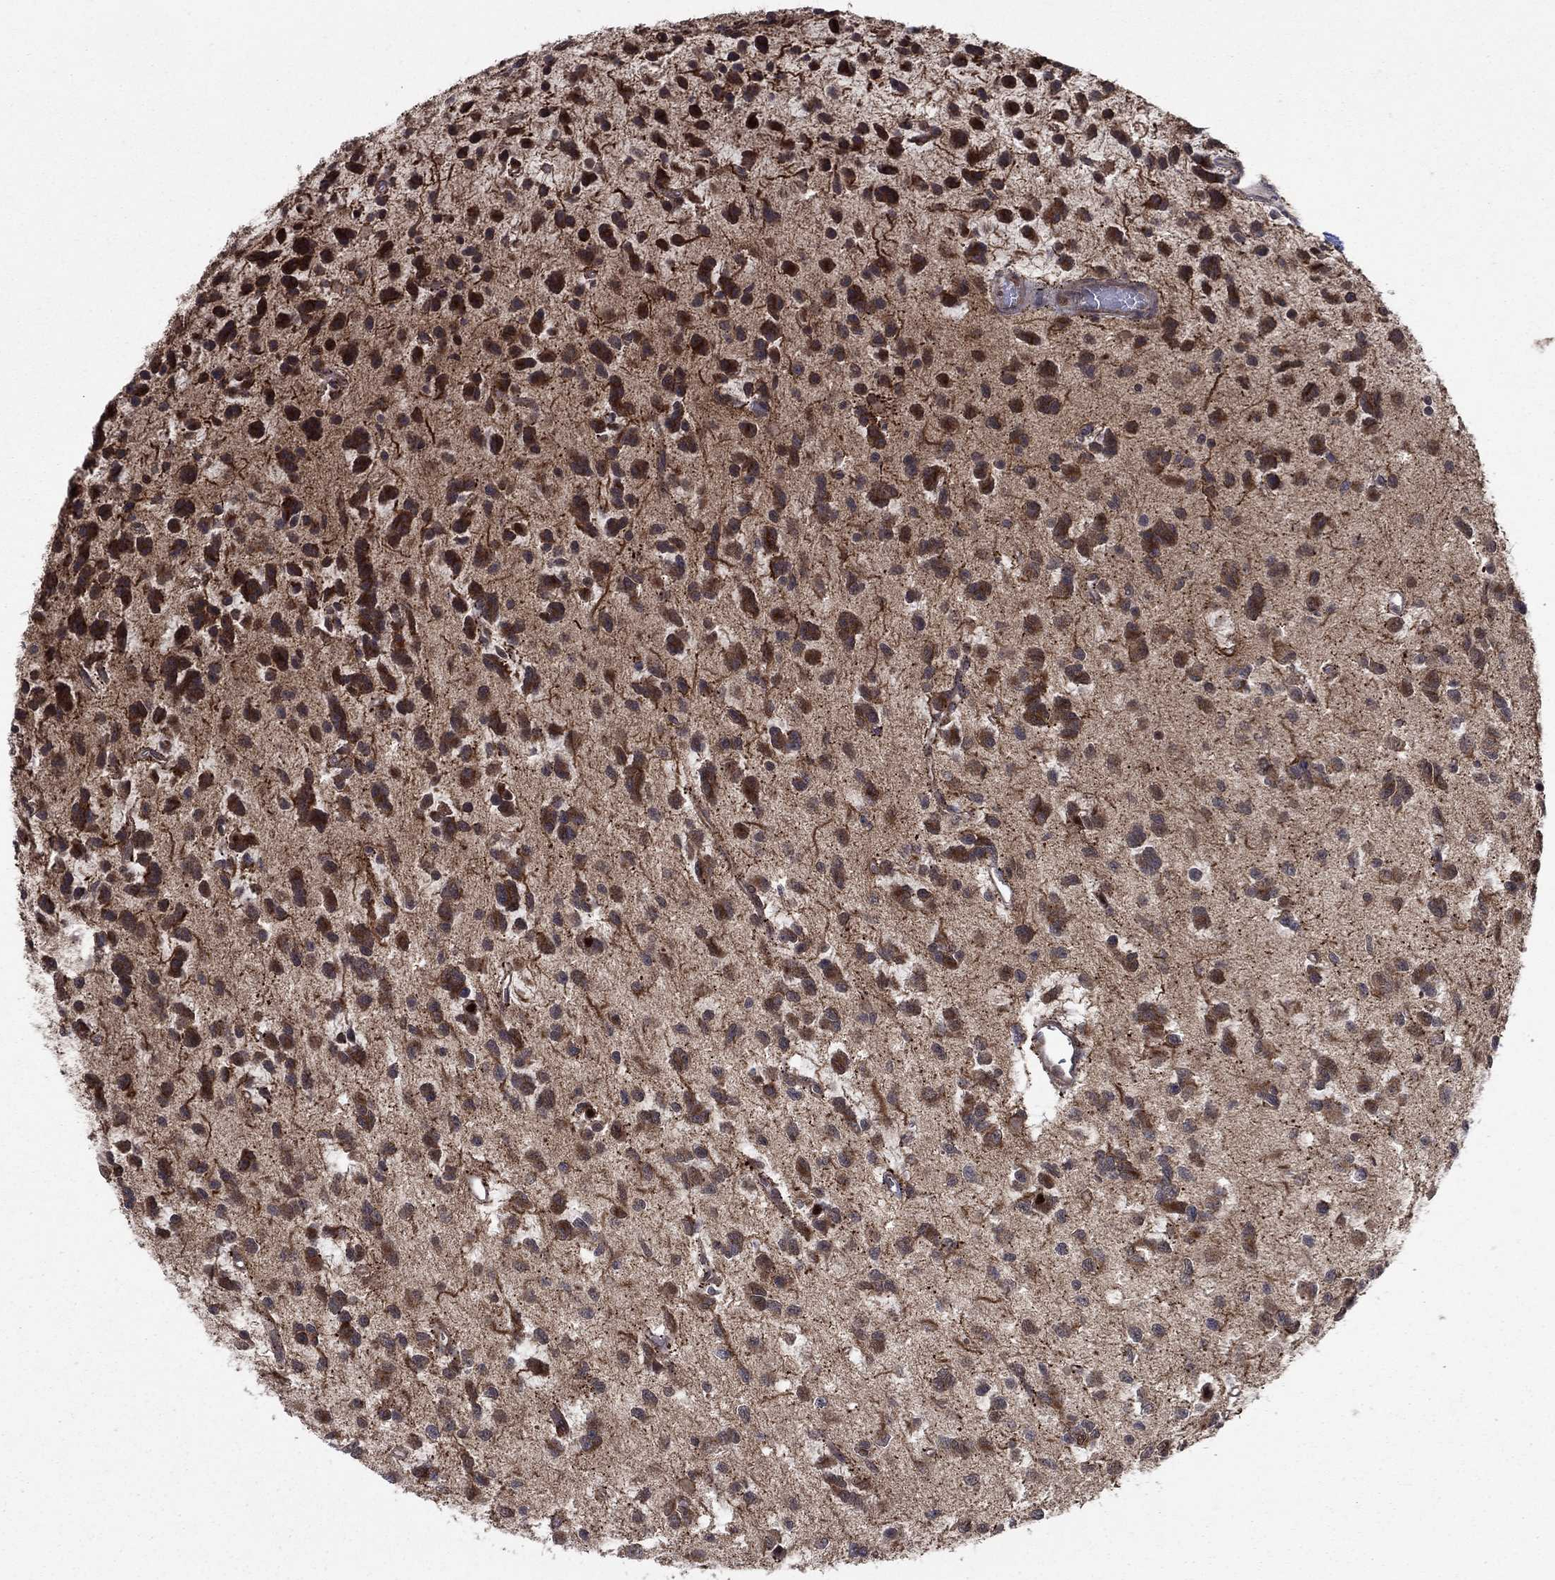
{"staining": {"intensity": "strong", "quantity": "25%-75%", "location": "cytoplasmic/membranous,nuclear"}, "tissue": "glioma", "cell_type": "Tumor cells", "image_type": "cancer", "snomed": [{"axis": "morphology", "description": "Glioma, malignant, Low grade"}, {"axis": "topography", "description": "Brain"}], "caption": "Malignant low-grade glioma stained for a protein (brown) exhibits strong cytoplasmic/membranous and nuclear positive positivity in about 25%-75% of tumor cells.", "gene": "PSMC1", "patient": {"sex": "female", "age": 45}}